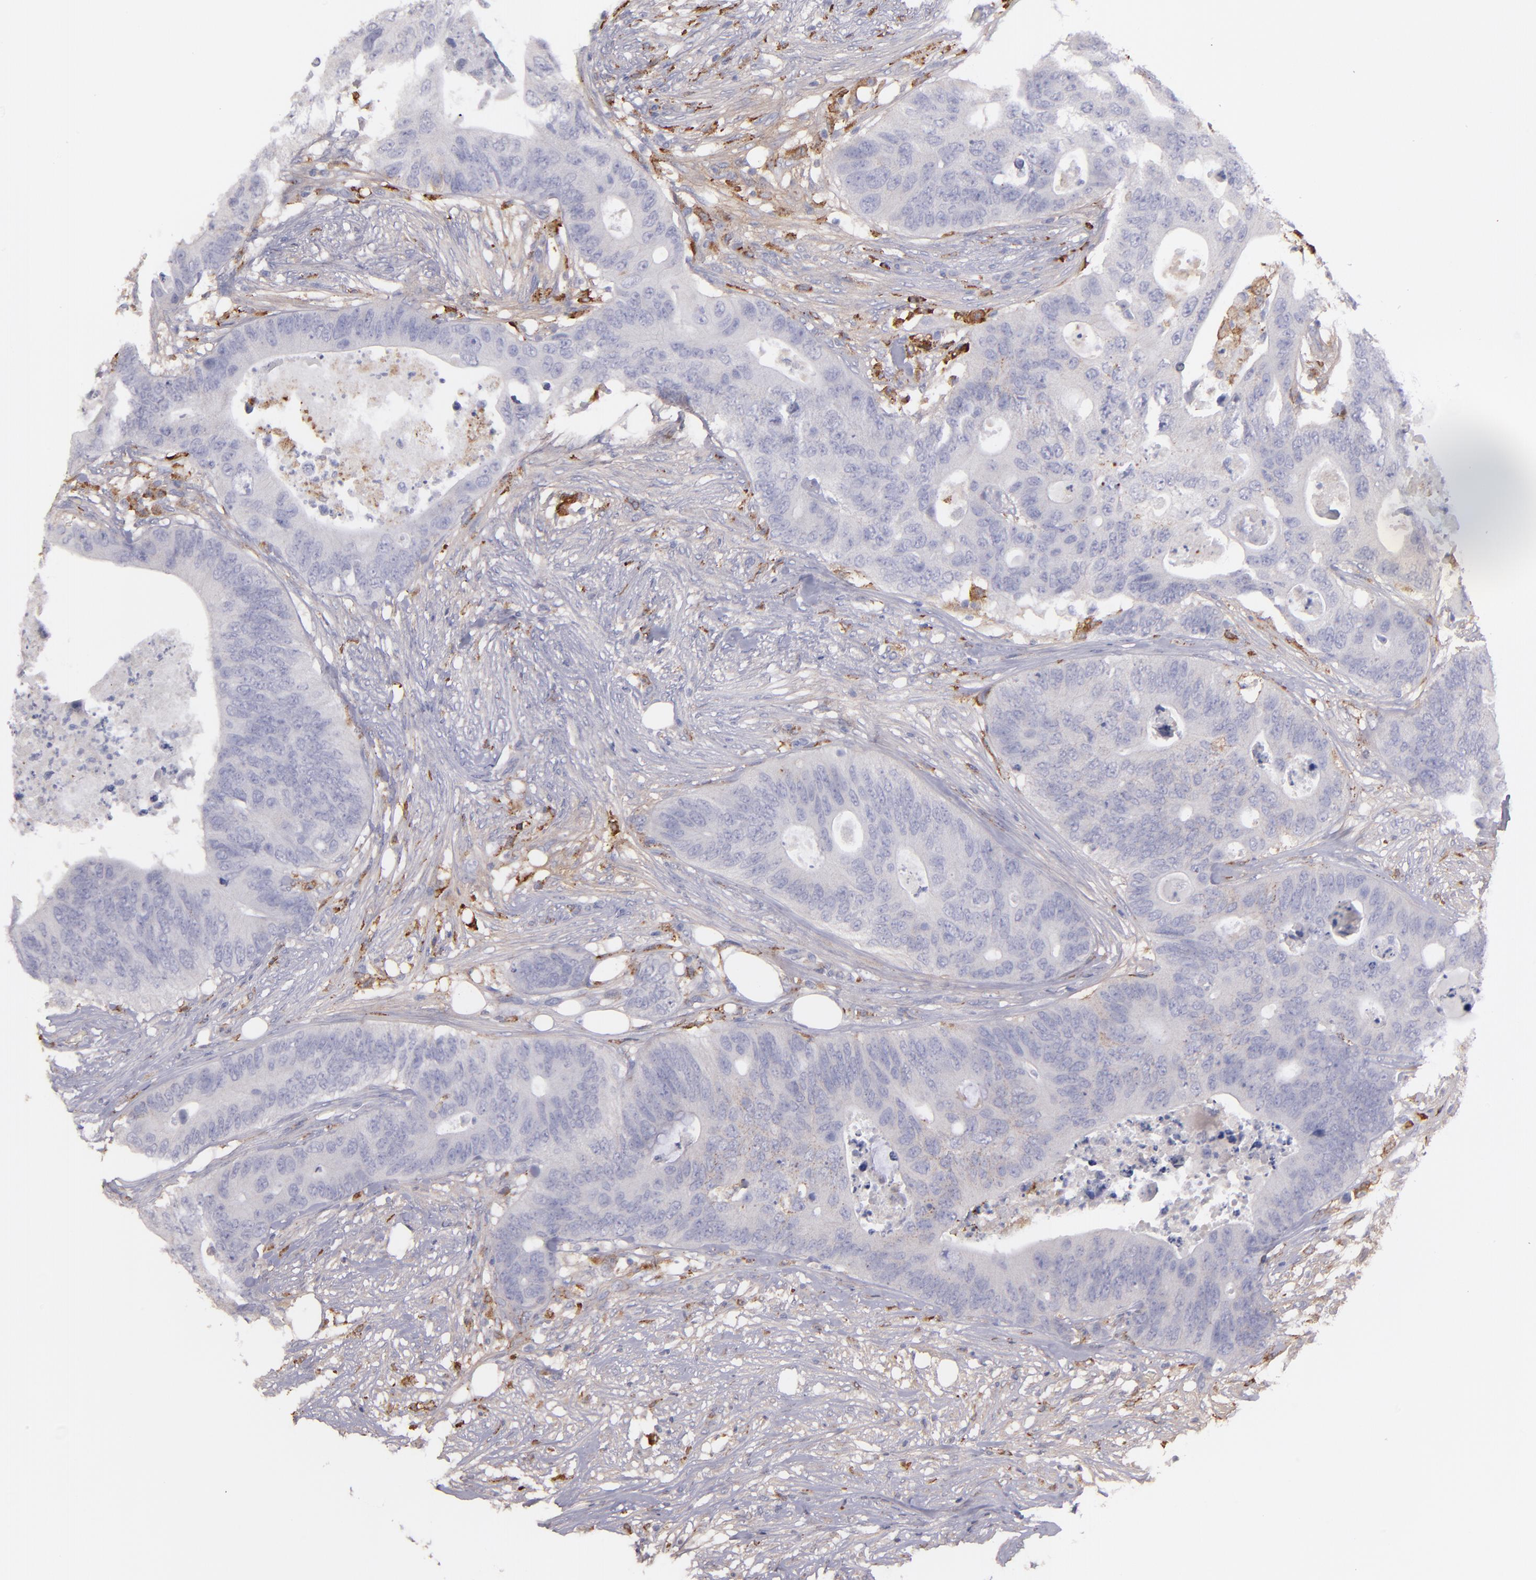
{"staining": {"intensity": "weak", "quantity": "<25%", "location": "cytoplasmic/membranous"}, "tissue": "colorectal cancer", "cell_type": "Tumor cells", "image_type": "cancer", "snomed": [{"axis": "morphology", "description": "Adenocarcinoma, NOS"}, {"axis": "topography", "description": "Colon"}], "caption": "Colorectal cancer was stained to show a protein in brown. There is no significant staining in tumor cells.", "gene": "C1QA", "patient": {"sex": "male", "age": 71}}